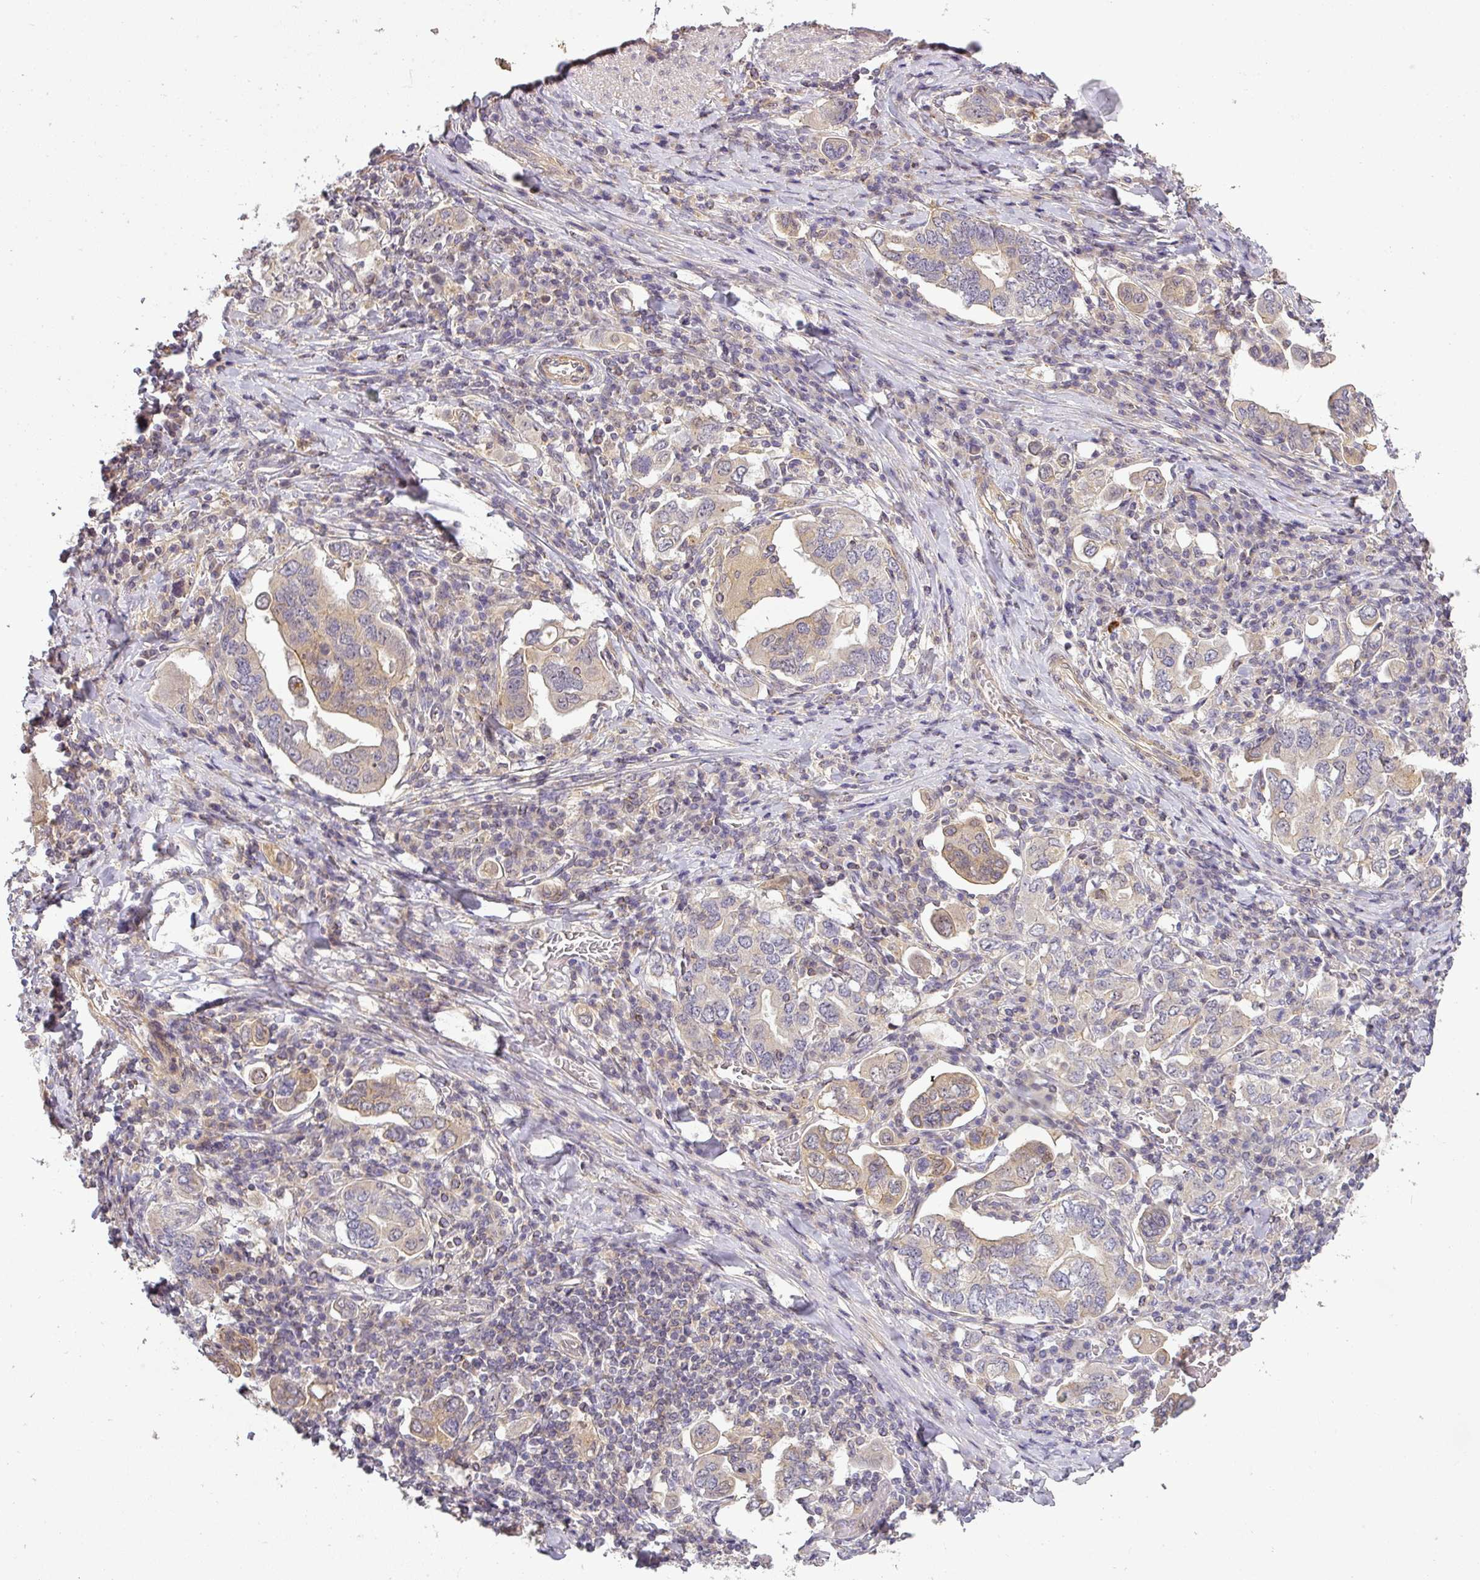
{"staining": {"intensity": "weak", "quantity": "<25%", "location": "cytoplasmic/membranous"}, "tissue": "stomach cancer", "cell_type": "Tumor cells", "image_type": "cancer", "snomed": [{"axis": "morphology", "description": "Adenocarcinoma, NOS"}, {"axis": "topography", "description": "Stomach, upper"}, {"axis": "topography", "description": "Stomach"}], "caption": "This image is of stomach adenocarcinoma stained with IHC to label a protein in brown with the nuclei are counter-stained blue. There is no expression in tumor cells.", "gene": "NIN", "patient": {"sex": "male", "age": 62}}